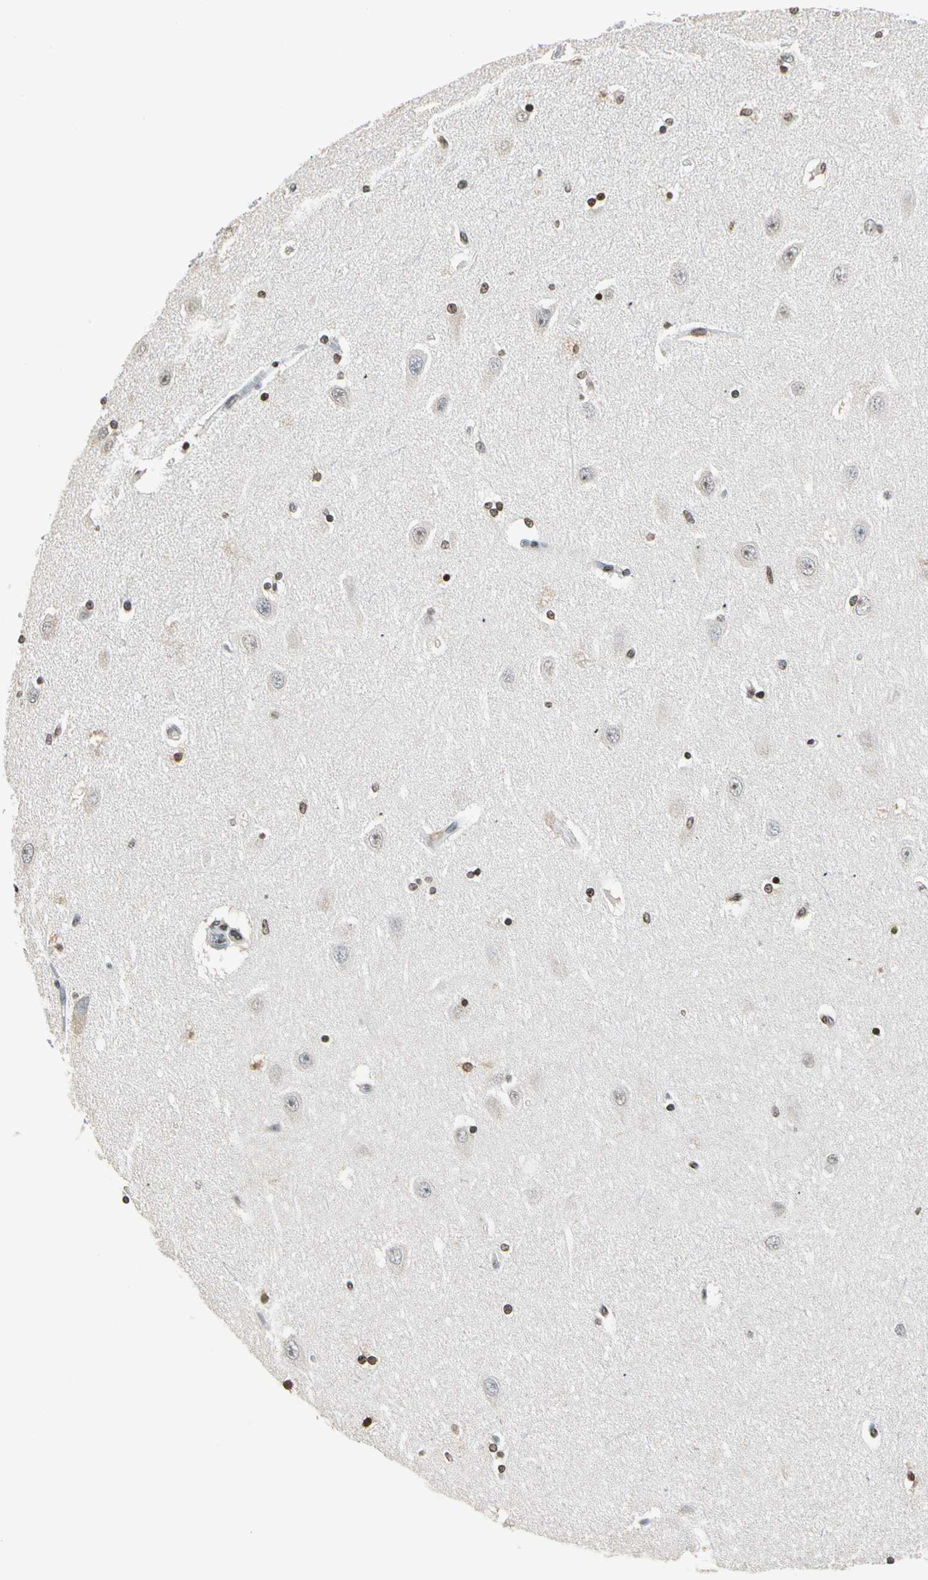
{"staining": {"intensity": "moderate", "quantity": ">75%", "location": "nuclear"}, "tissue": "hippocampus", "cell_type": "Glial cells", "image_type": "normal", "snomed": [{"axis": "morphology", "description": "Normal tissue, NOS"}, {"axis": "topography", "description": "Hippocampus"}], "caption": "A micrograph of hippocampus stained for a protein displays moderate nuclear brown staining in glial cells.", "gene": "FER", "patient": {"sex": "female", "age": 54}}